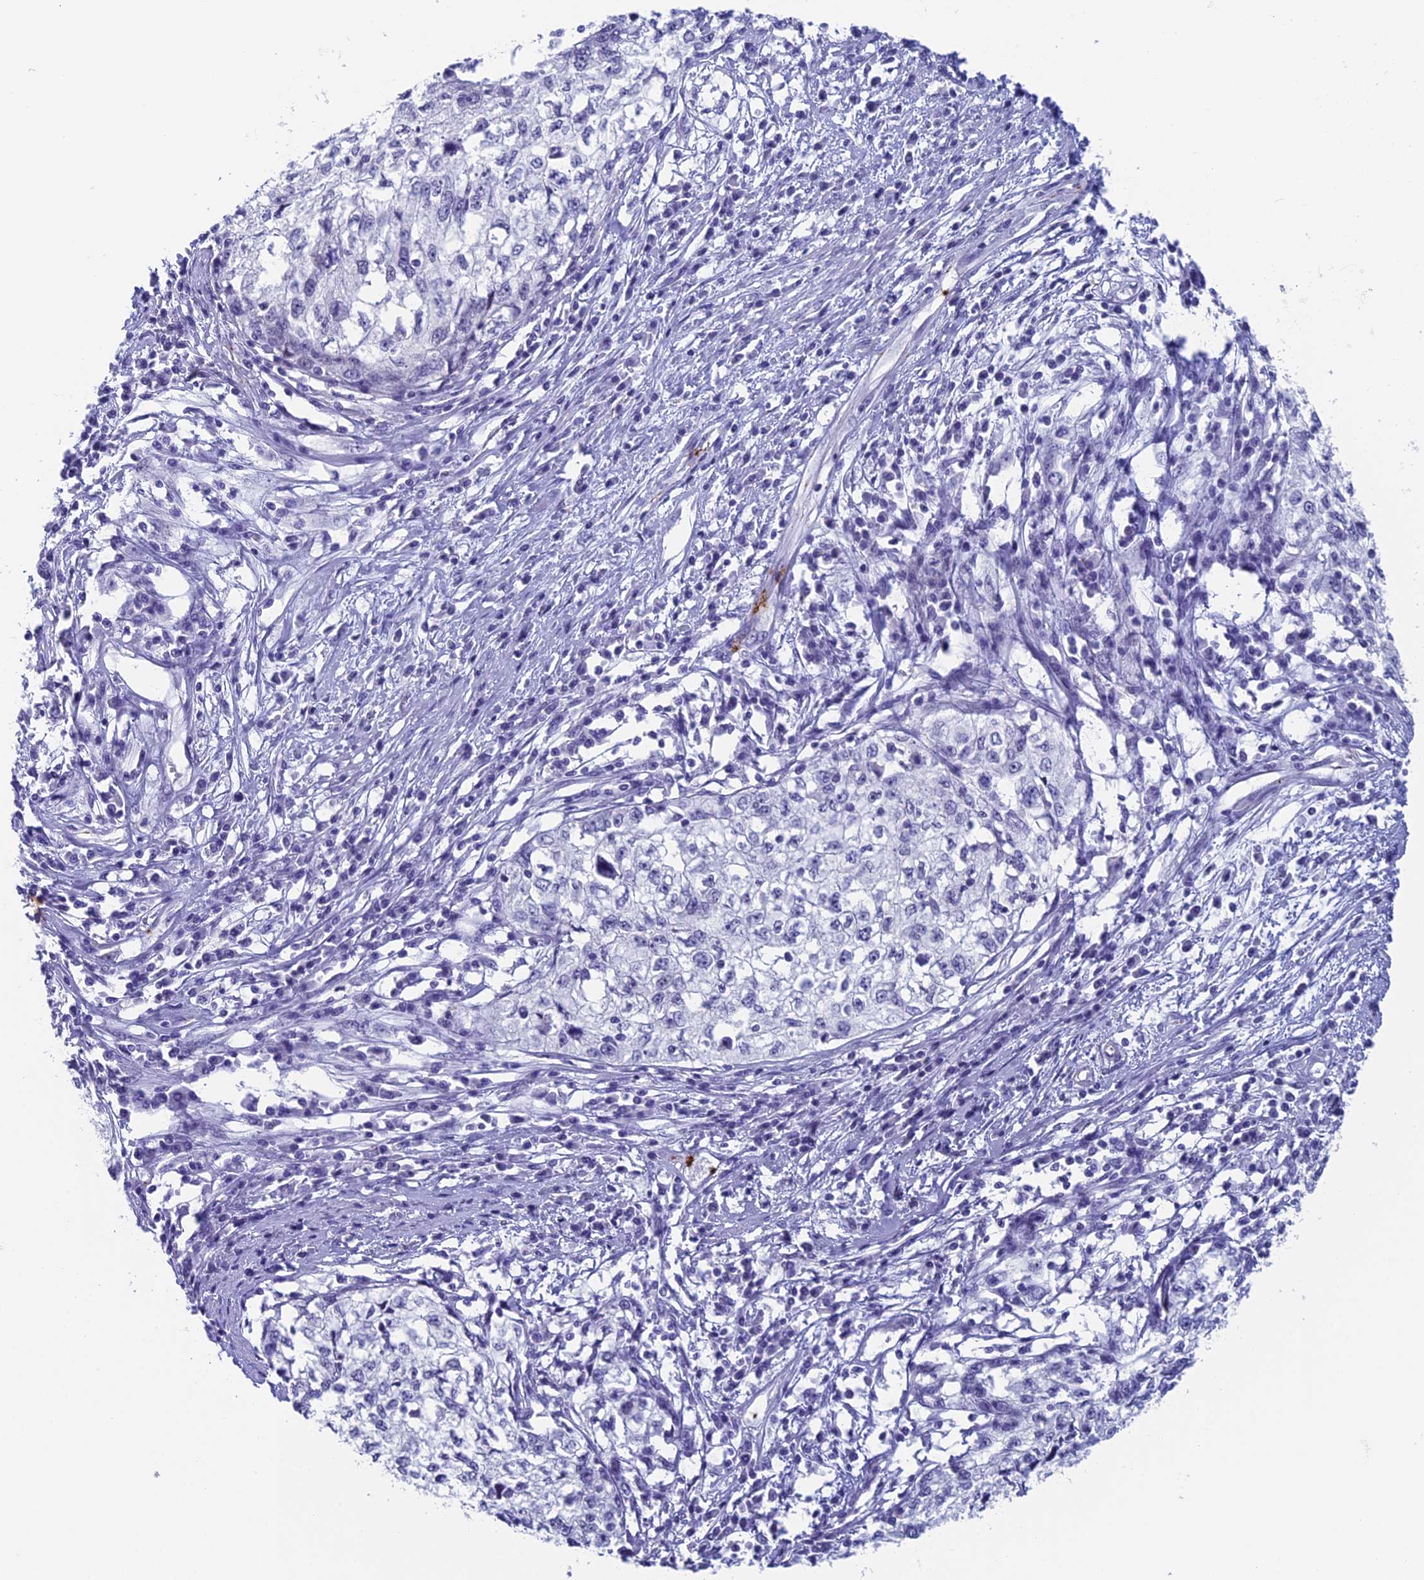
{"staining": {"intensity": "negative", "quantity": "none", "location": "none"}, "tissue": "cervical cancer", "cell_type": "Tumor cells", "image_type": "cancer", "snomed": [{"axis": "morphology", "description": "Squamous cell carcinoma, NOS"}, {"axis": "topography", "description": "Cervix"}], "caption": "The image displays no significant positivity in tumor cells of cervical cancer.", "gene": "AIFM2", "patient": {"sex": "female", "age": 57}}